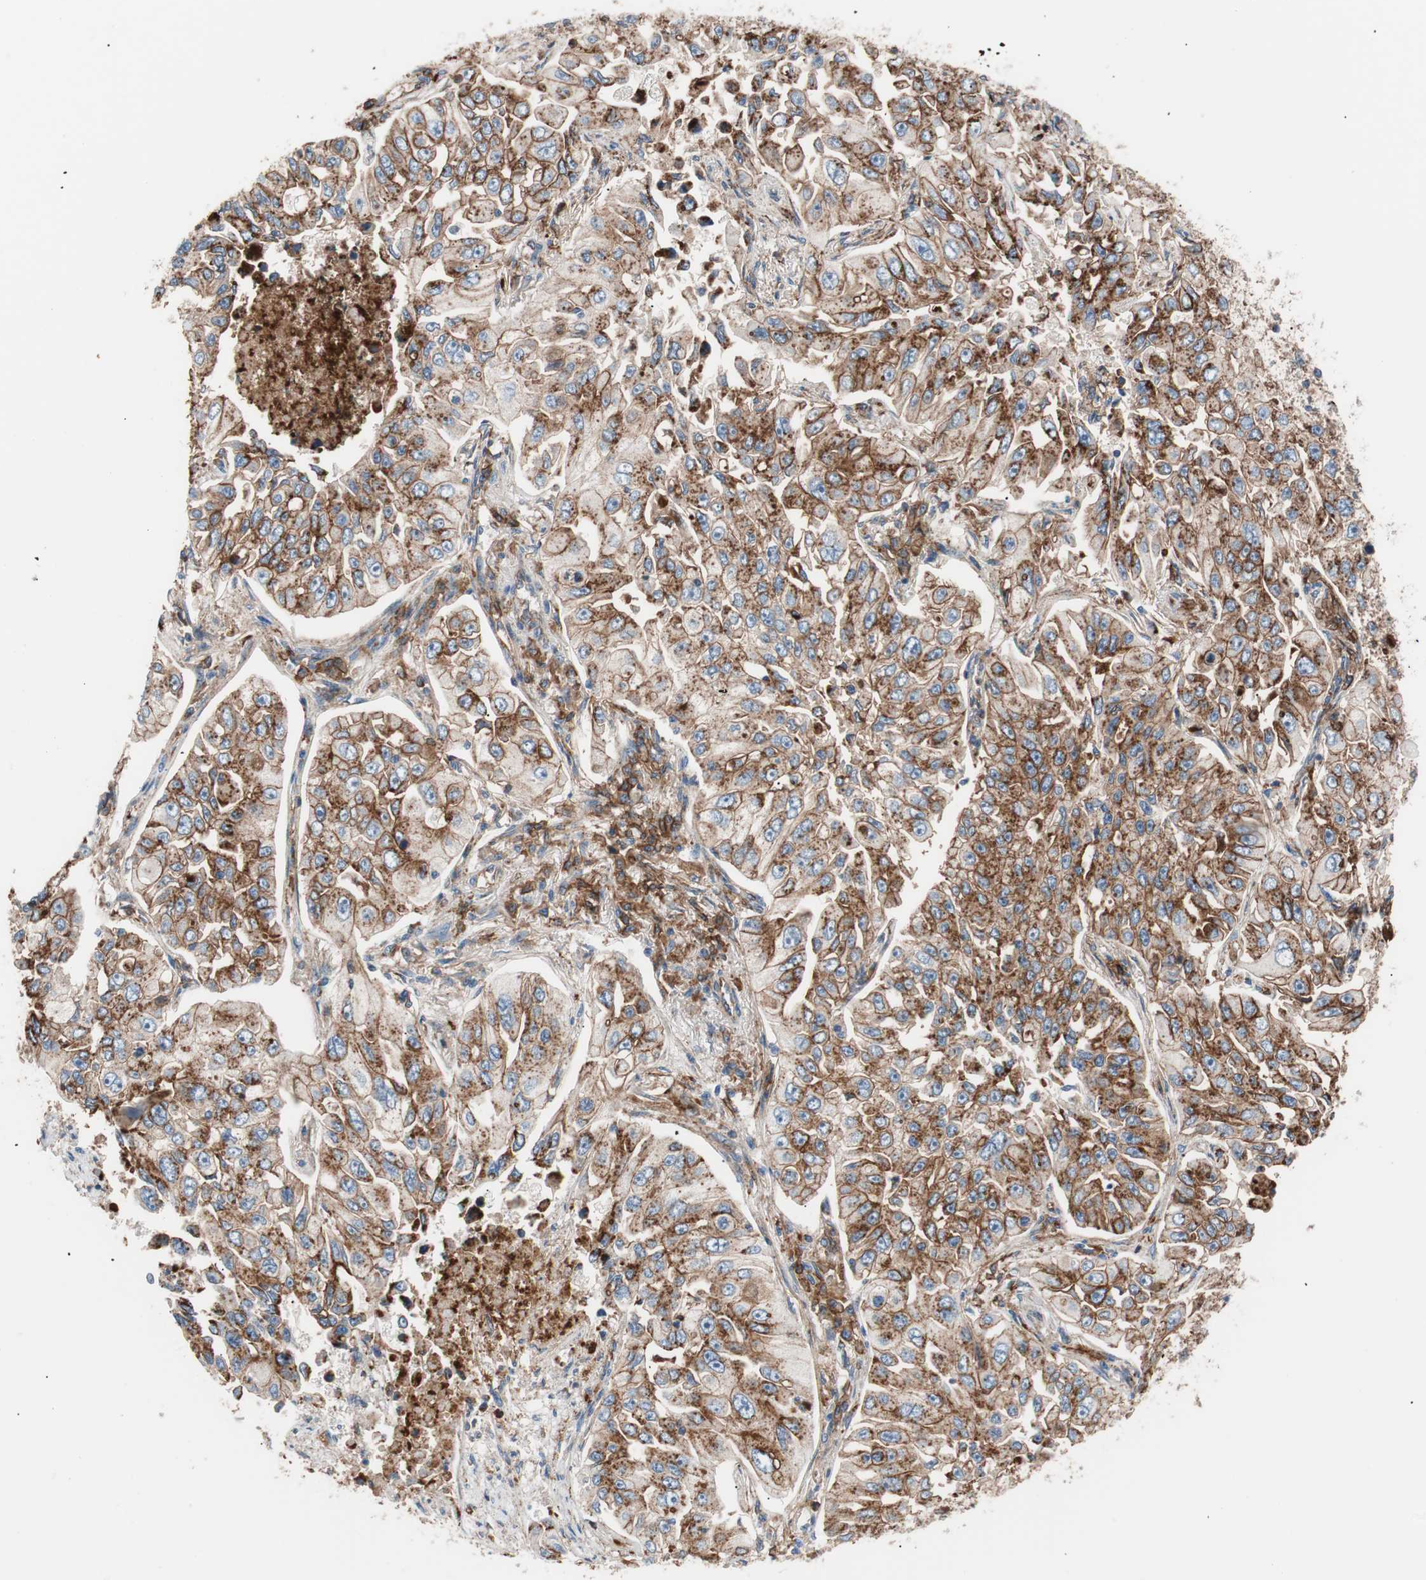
{"staining": {"intensity": "strong", "quantity": ">75%", "location": "cytoplasmic/membranous"}, "tissue": "lung cancer", "cell_type": "Tumor cells", "image_type": "cancer", "snomed": [{"axis": "morphology", "description": "Adenocarcinoma, NOS"}, {"axis": "topography", "description": "Lung"}], "caption": "This photomicrograph displays lung adenocarcinoma stained with immunohistochemistry to label a protein in brown. The cytoplasmic/membranous of tumor cells show strong positivity for the protein. Nuclei are counter-stained blue.", "gene": "FLOT2", "patient": {"sex": "male", "age": 84}}